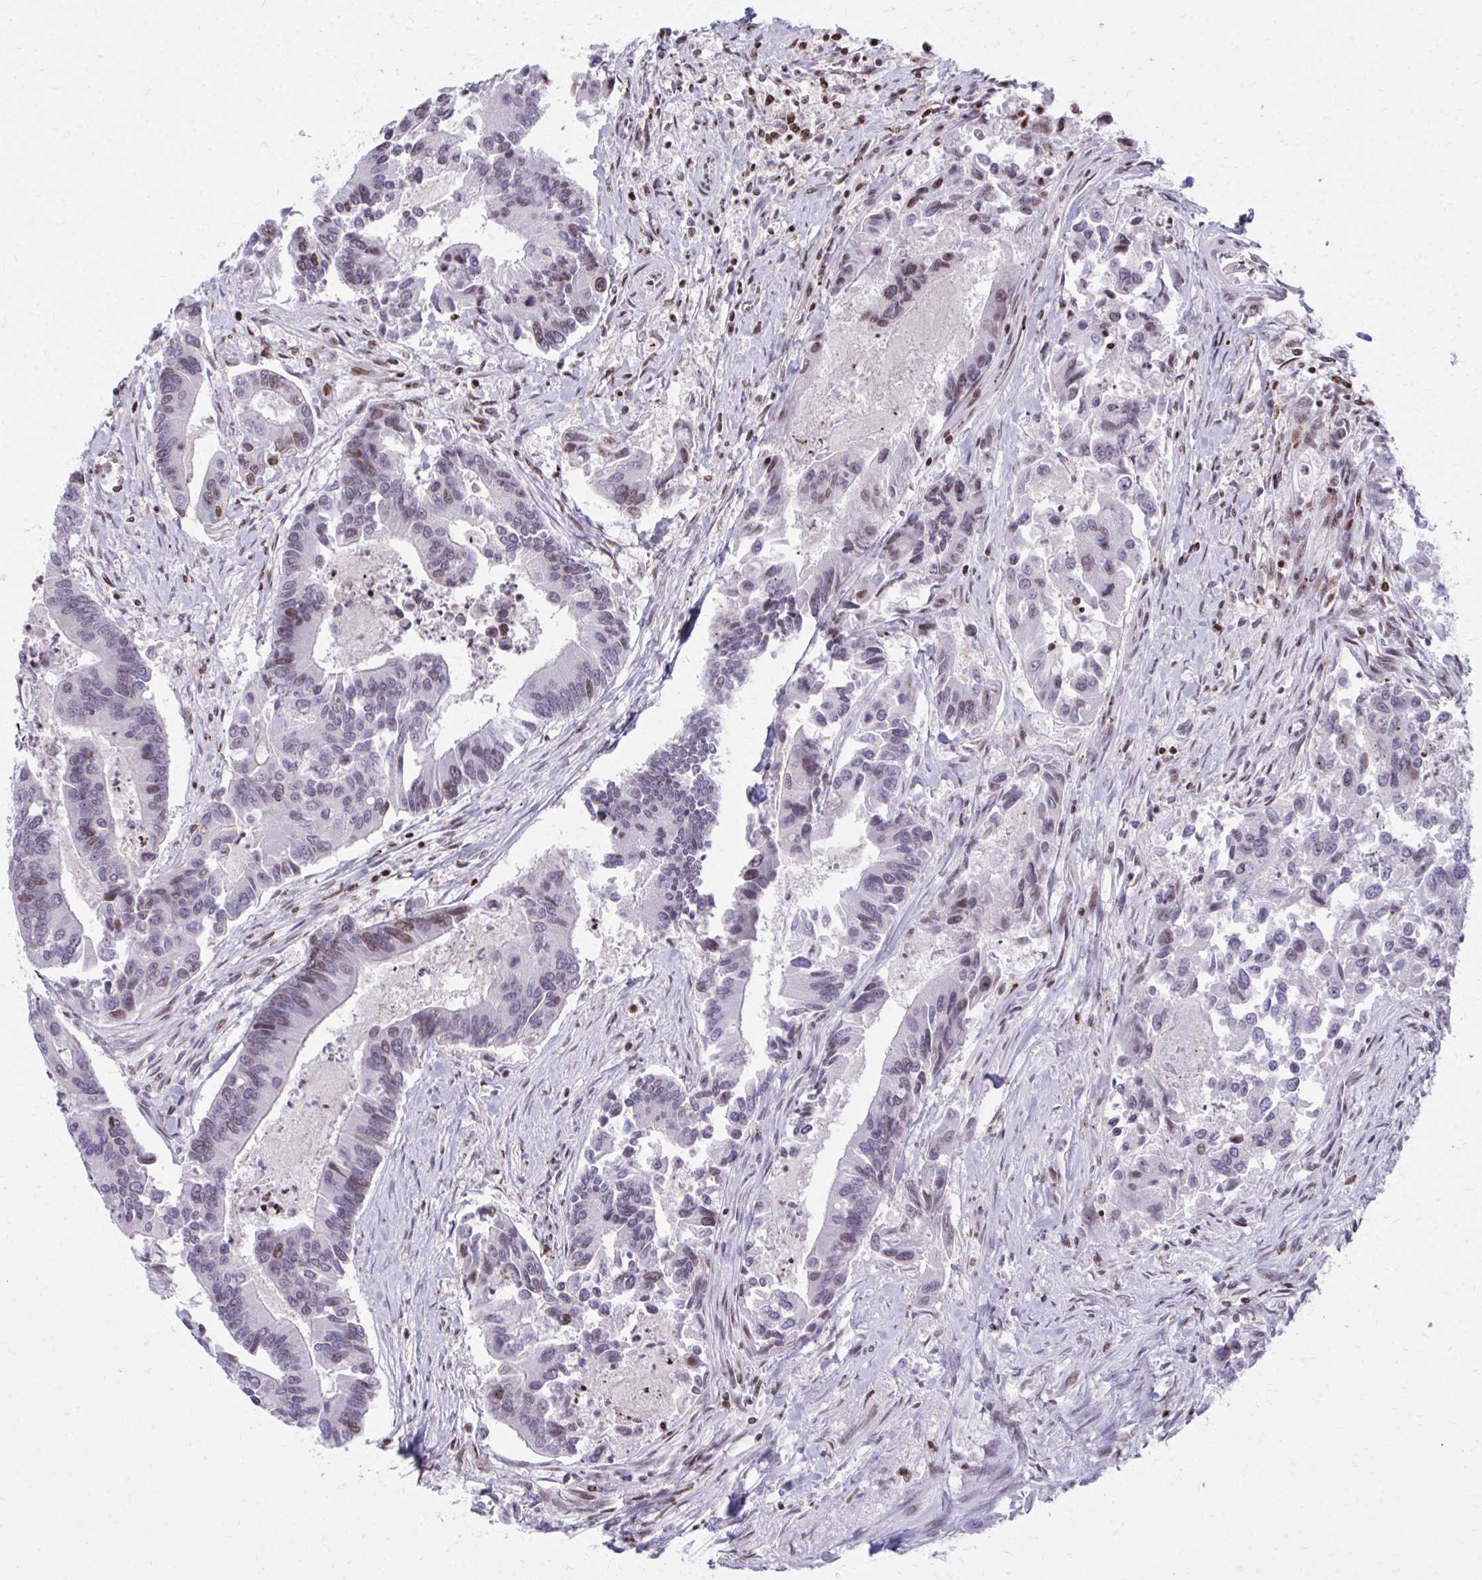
{"staining": {"intensity": "weak", "quantity": "<25%", "location": "nuclear"}, "tissue": "colorectal cancer", "cell_type": "Tumor cells", "image_type": "cancer", "snomed": [{"axis": "morphology", "description": "Adenocarcinoma, NOS"}, {"axis": "topography", "description": "Colon"}], "caption": "Human adenocarcinoma (colorectal) stained for a protein using immunohistochemistry demonstrates no expression in tumor cells.", "gene": "AP5M1", "patient": {"sex": "female", "age": 67}}